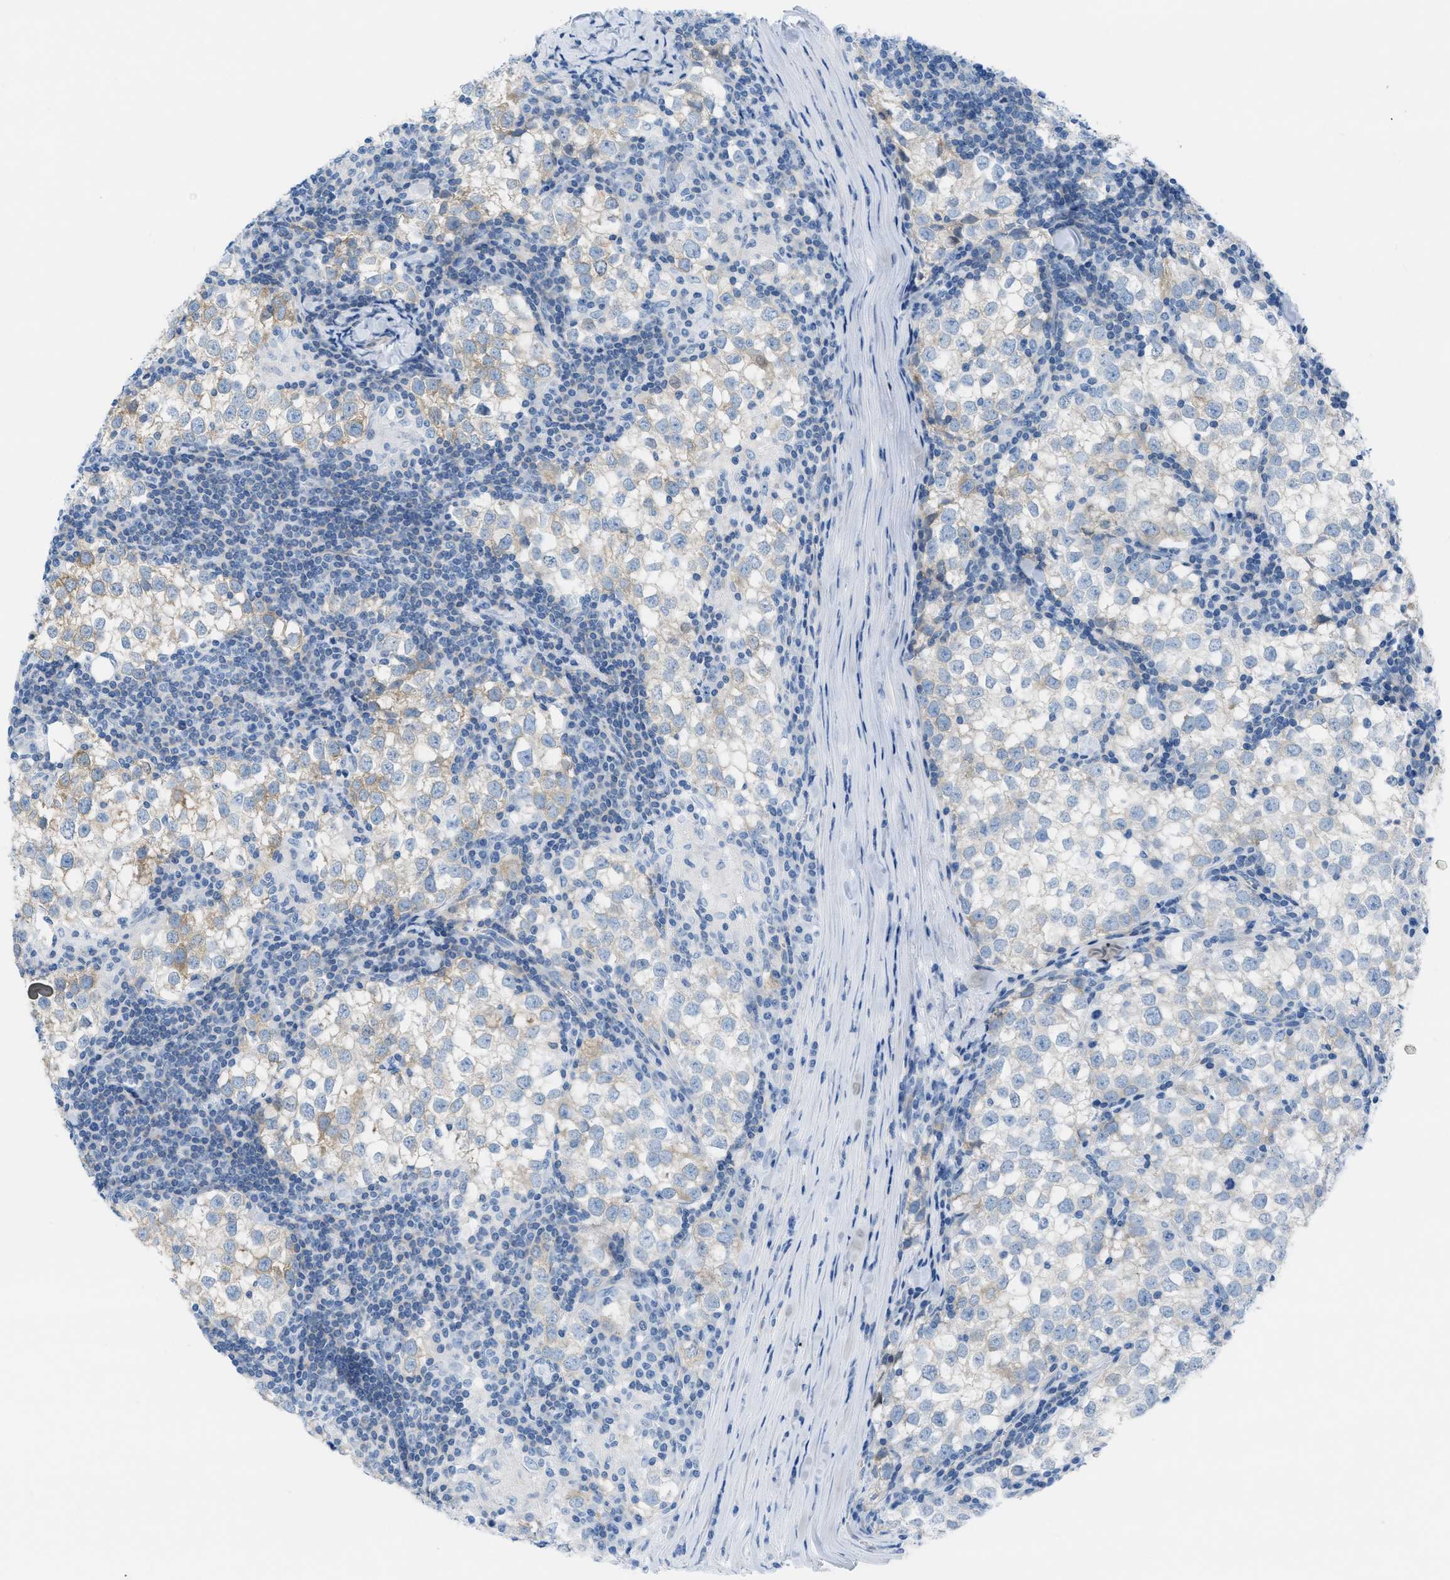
{"staining": {"intensity": "weak", "quantity": "25%-75%", "location": "cytoplasmic/membranous"}, "tissue": "testis cancer", "cell_type": "Tumor cells", "image_type": "cancer", "snomed": [{"axis": "morphology", "description": "Seminoma, NOS"}, {"axis": "morphology", "description": "Carcinoma, Embryonal, NOS"}, {"axis": "topography", "description": "Testis"}], "caption": "High-power microscopy captured an immunohistochemistry (IHC) photomicrograph of seminoma (testis), revealing weak cytoplasmic/membranous positivity in about 25%-75% of tumor cells.", "gene": "ASGR1", "patient": {"sex": "male", "age": 36}}